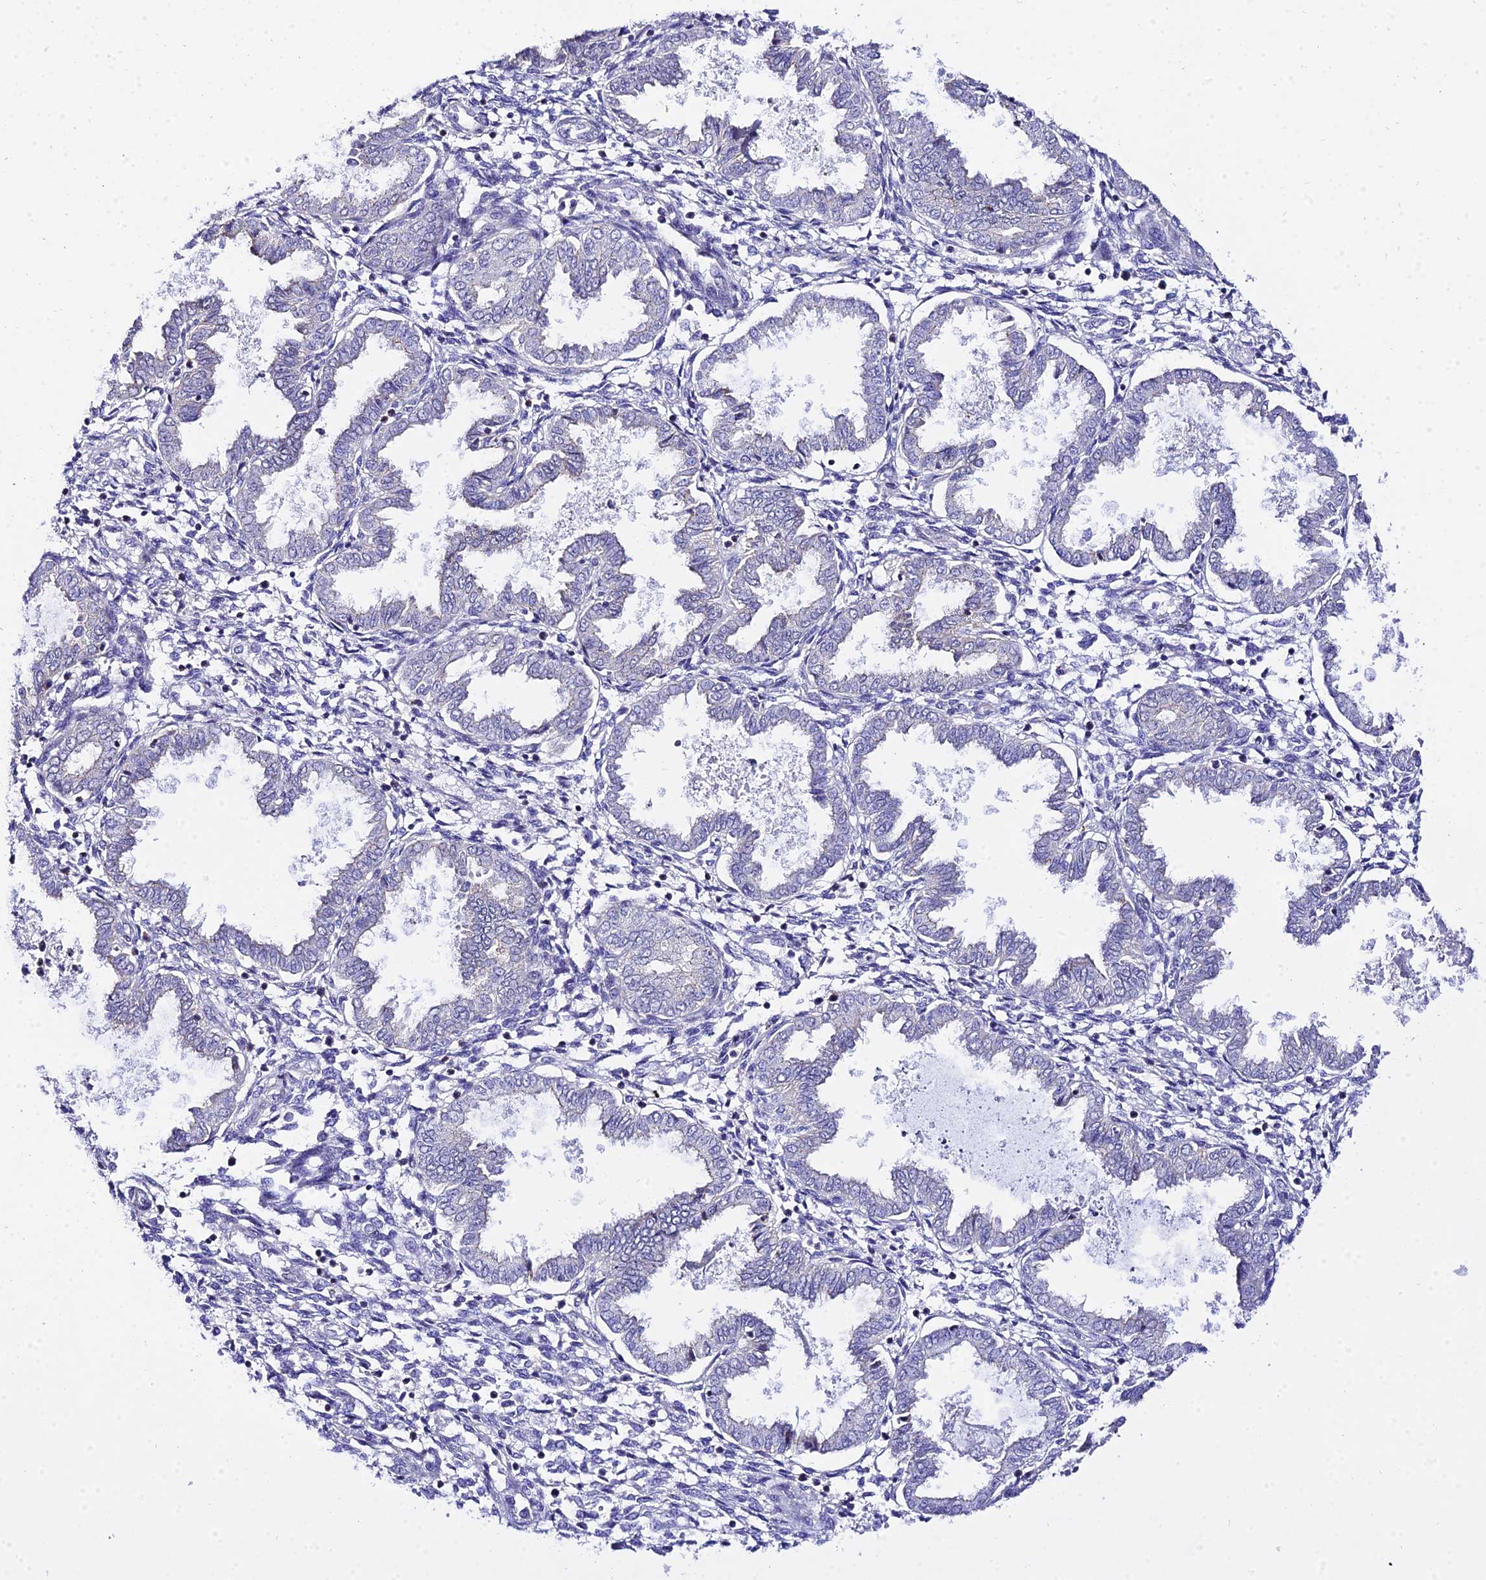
{"staining": {"intensity": "negative", "quantity": "none", "location": "none"}, "tissue": "endometrium", "cell_type": "Cells in endometrial stroma", "image_type": "normal", "snomed": [{"axis": "morphology", "description": "Normal tissue, NOS"}, {"axis": "topography", "description": "Endometrium"}], "caption": "The photomicrograph displays no significant expression in cells in endometrial stroma of endometrium. (Stains: DAB immunohistochemistry with hematoxylin counter stain, Microscopy: brightfield microscopy at high magnification).", "gene": "ZNF628", "patient": {"sex": "female", "age": 33}}